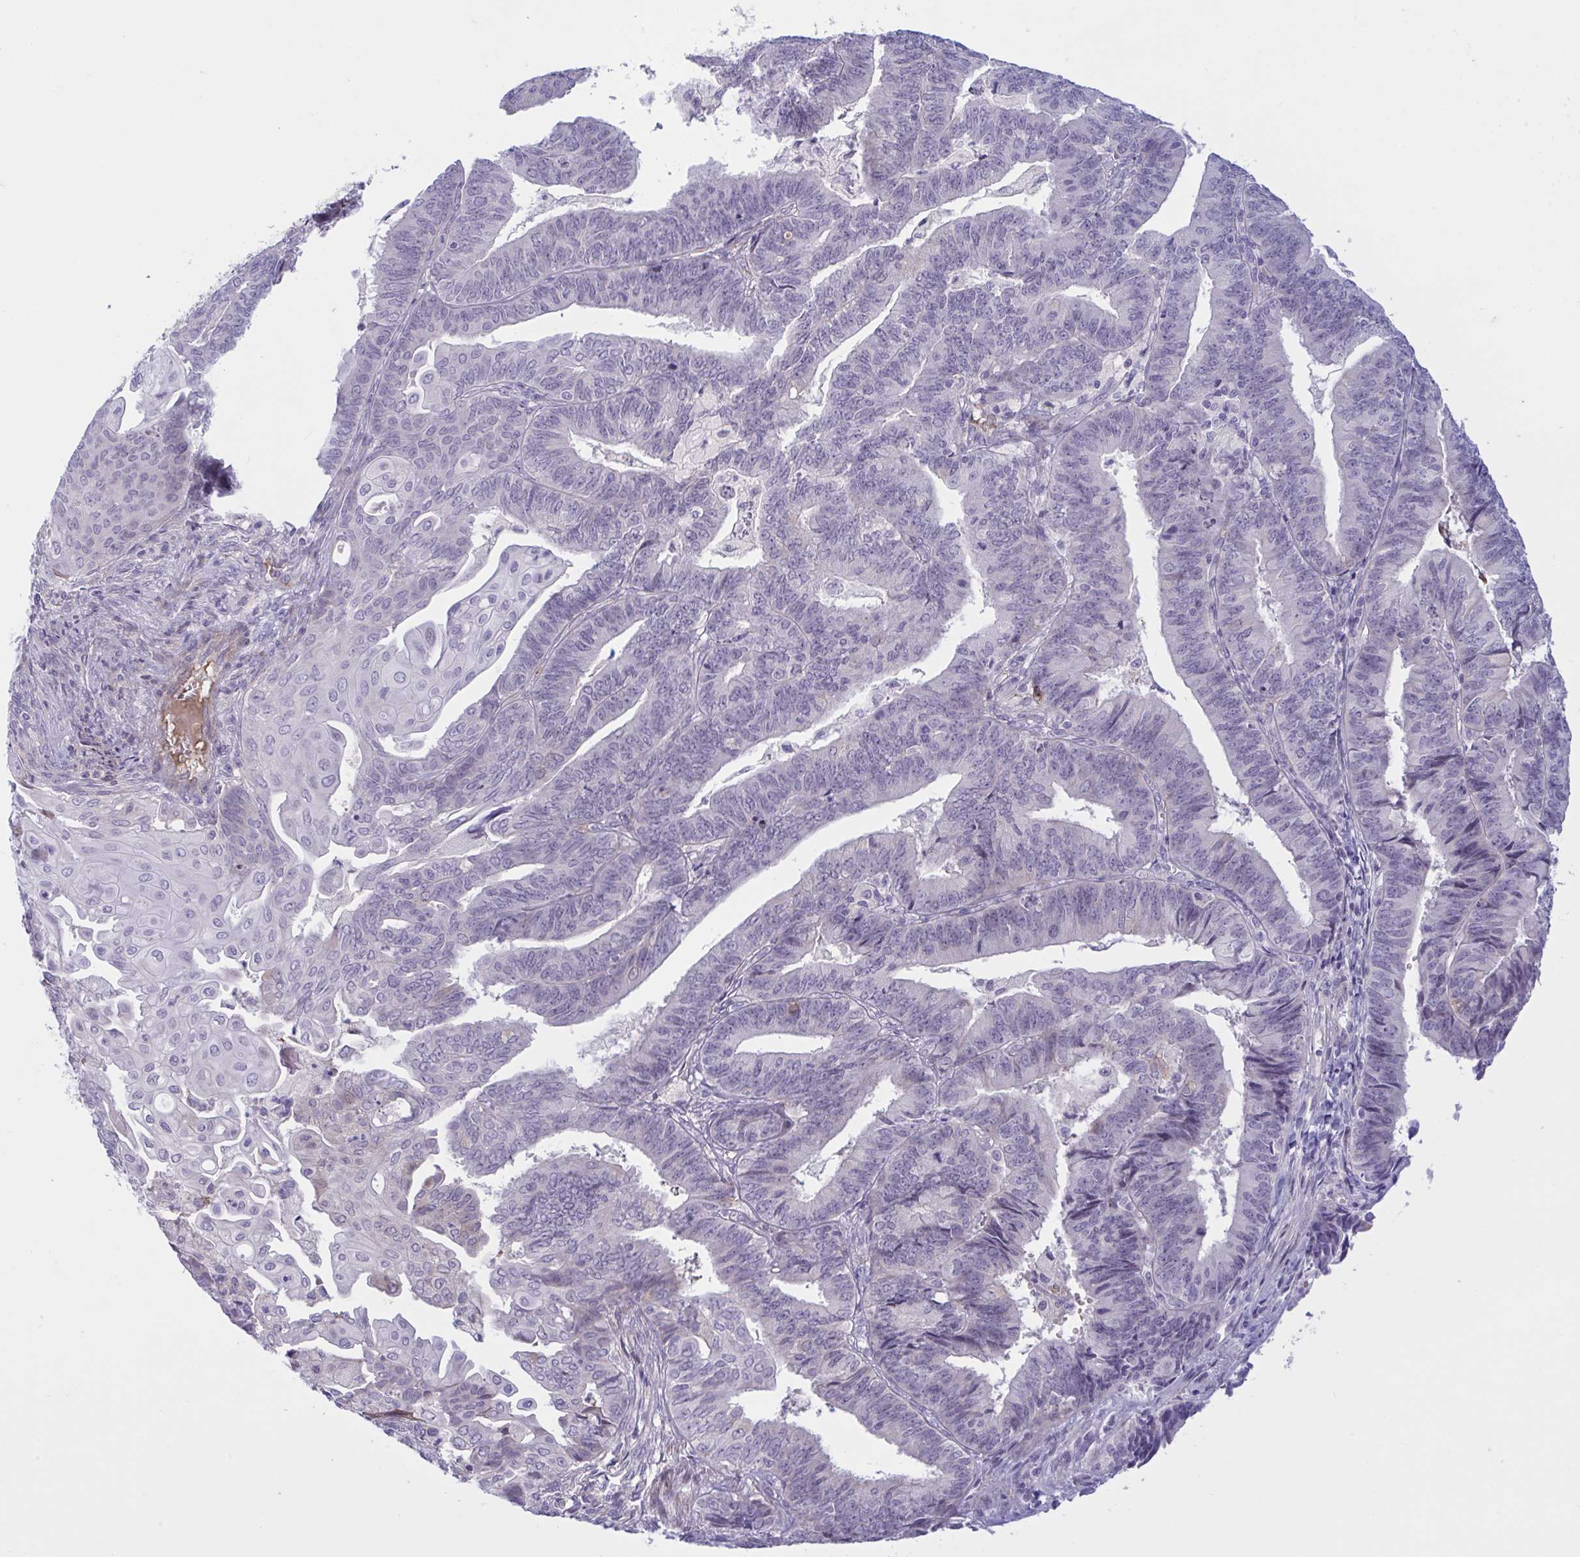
{"staining": {"intensity": "negative", "quantity": "none", "location": "none"}, "tissue": "endometrial cancer", "cell_type": "Tumor cells", "image_type": "cancer", "snomed": [{"axis": "morphology", "description": "Adenocarcinoma, NOS"}, {"axis": "topography", "description": "Endometrium"}], "caption": "Immunohistochemical staining of endometrial cancer exhibits no significant positivity in tumor cells.", "gene": "VWC2", "patient": {"sex": "female", "age": 73}}